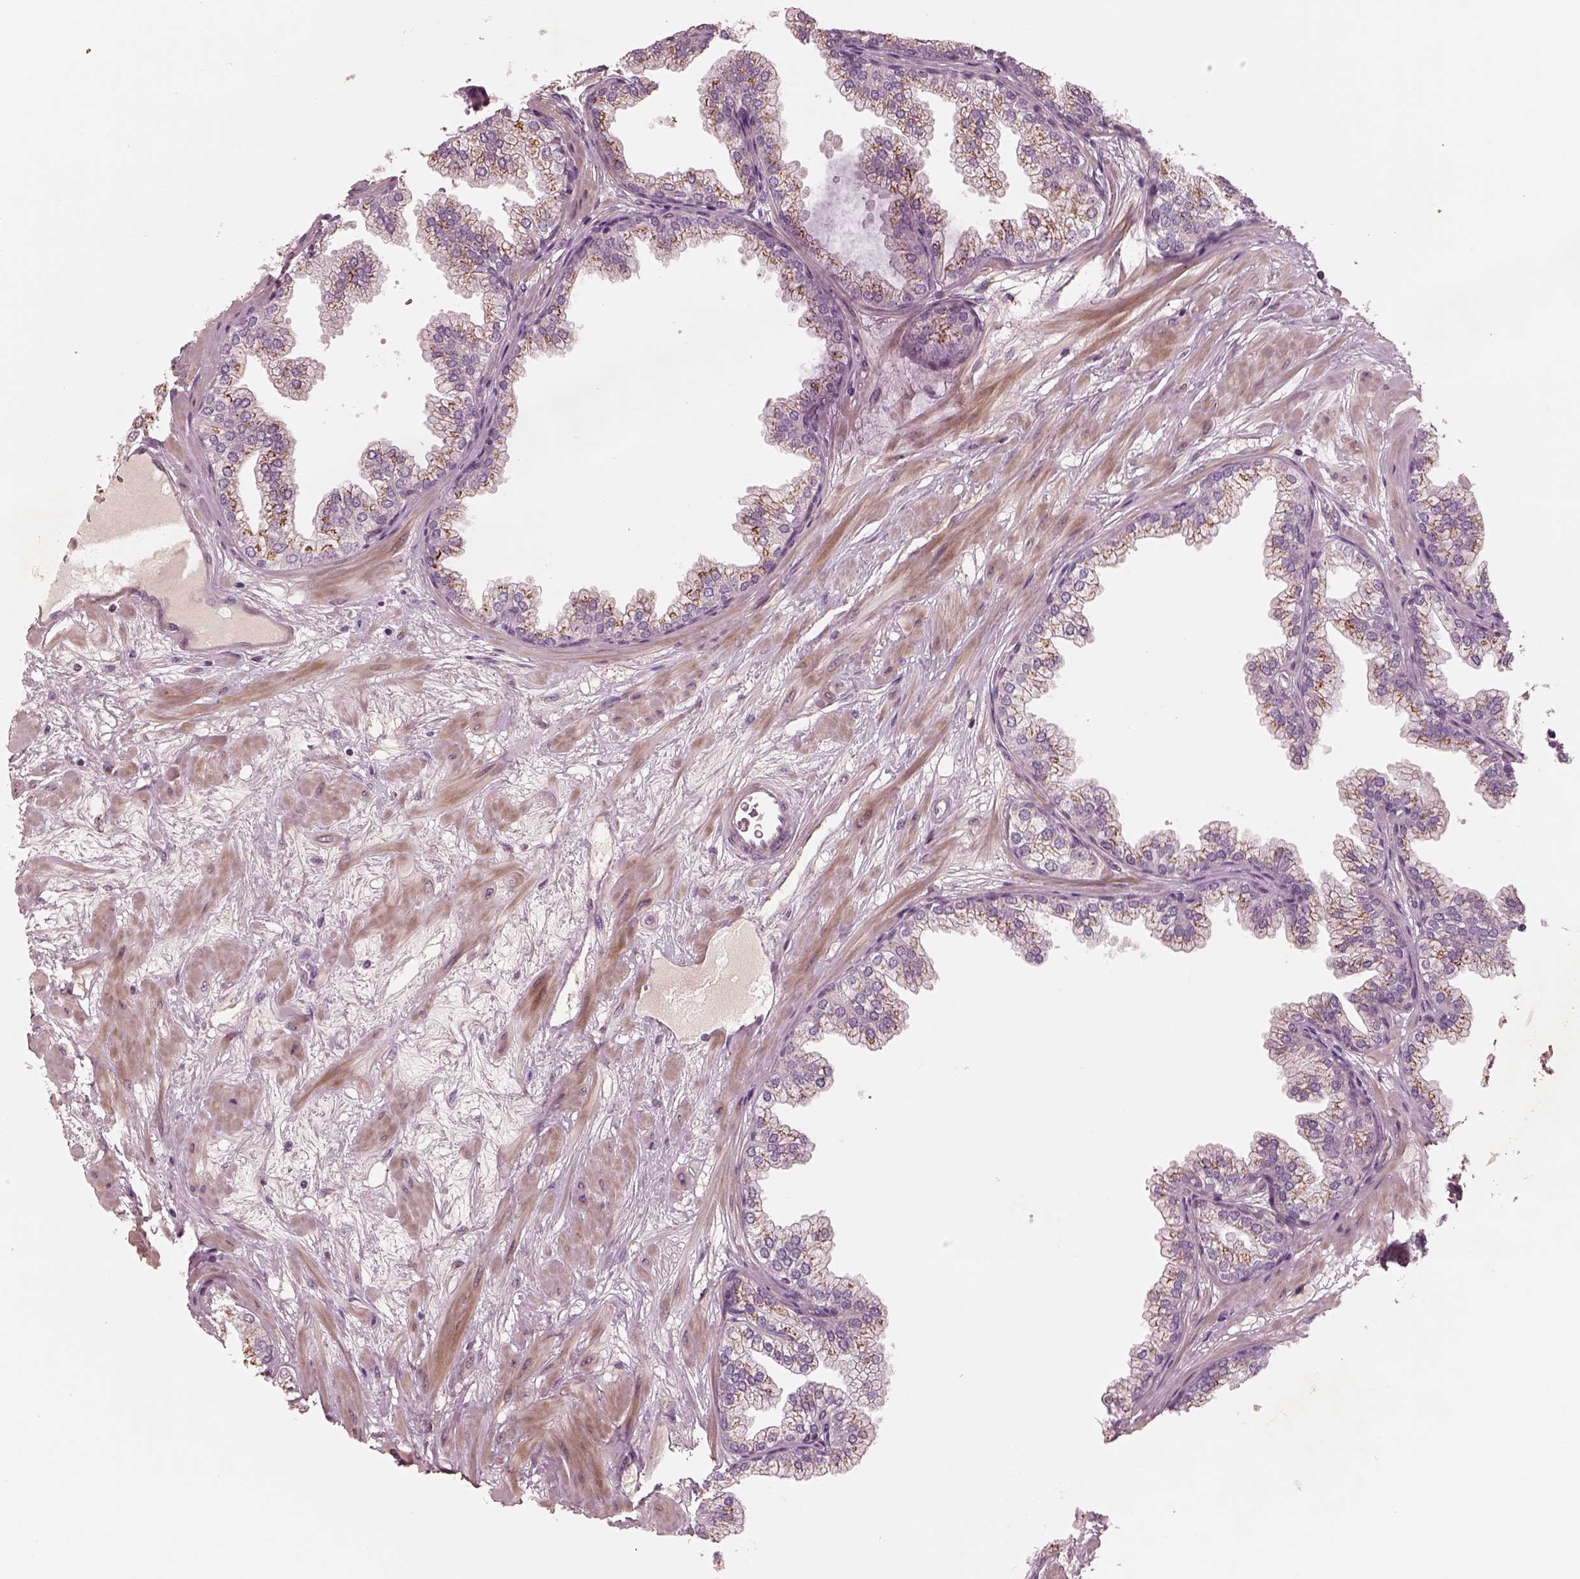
{"staining": {"intensity": "moderate", "quantity": ">75%", "location": "cytoplasmic/membranous"}, "tissue": "prostate", "cell_type": "Glandular cells", "image_type": "normal", "snomed": [{"axis": "morphology", "description": "Normal tissue, NOS"}, {"axis": "topography", "description": "Prostate"}], "caption": "High-power microscopy captured an immunohistochemistry (IHC) histopathology image of unremarkable prostate, revealing moderate cytoplasmic/membranous positivity in about >75% of glandular cells.", "gene": "SDCBP2", "patient": {"sex": "male", "age": 37}}